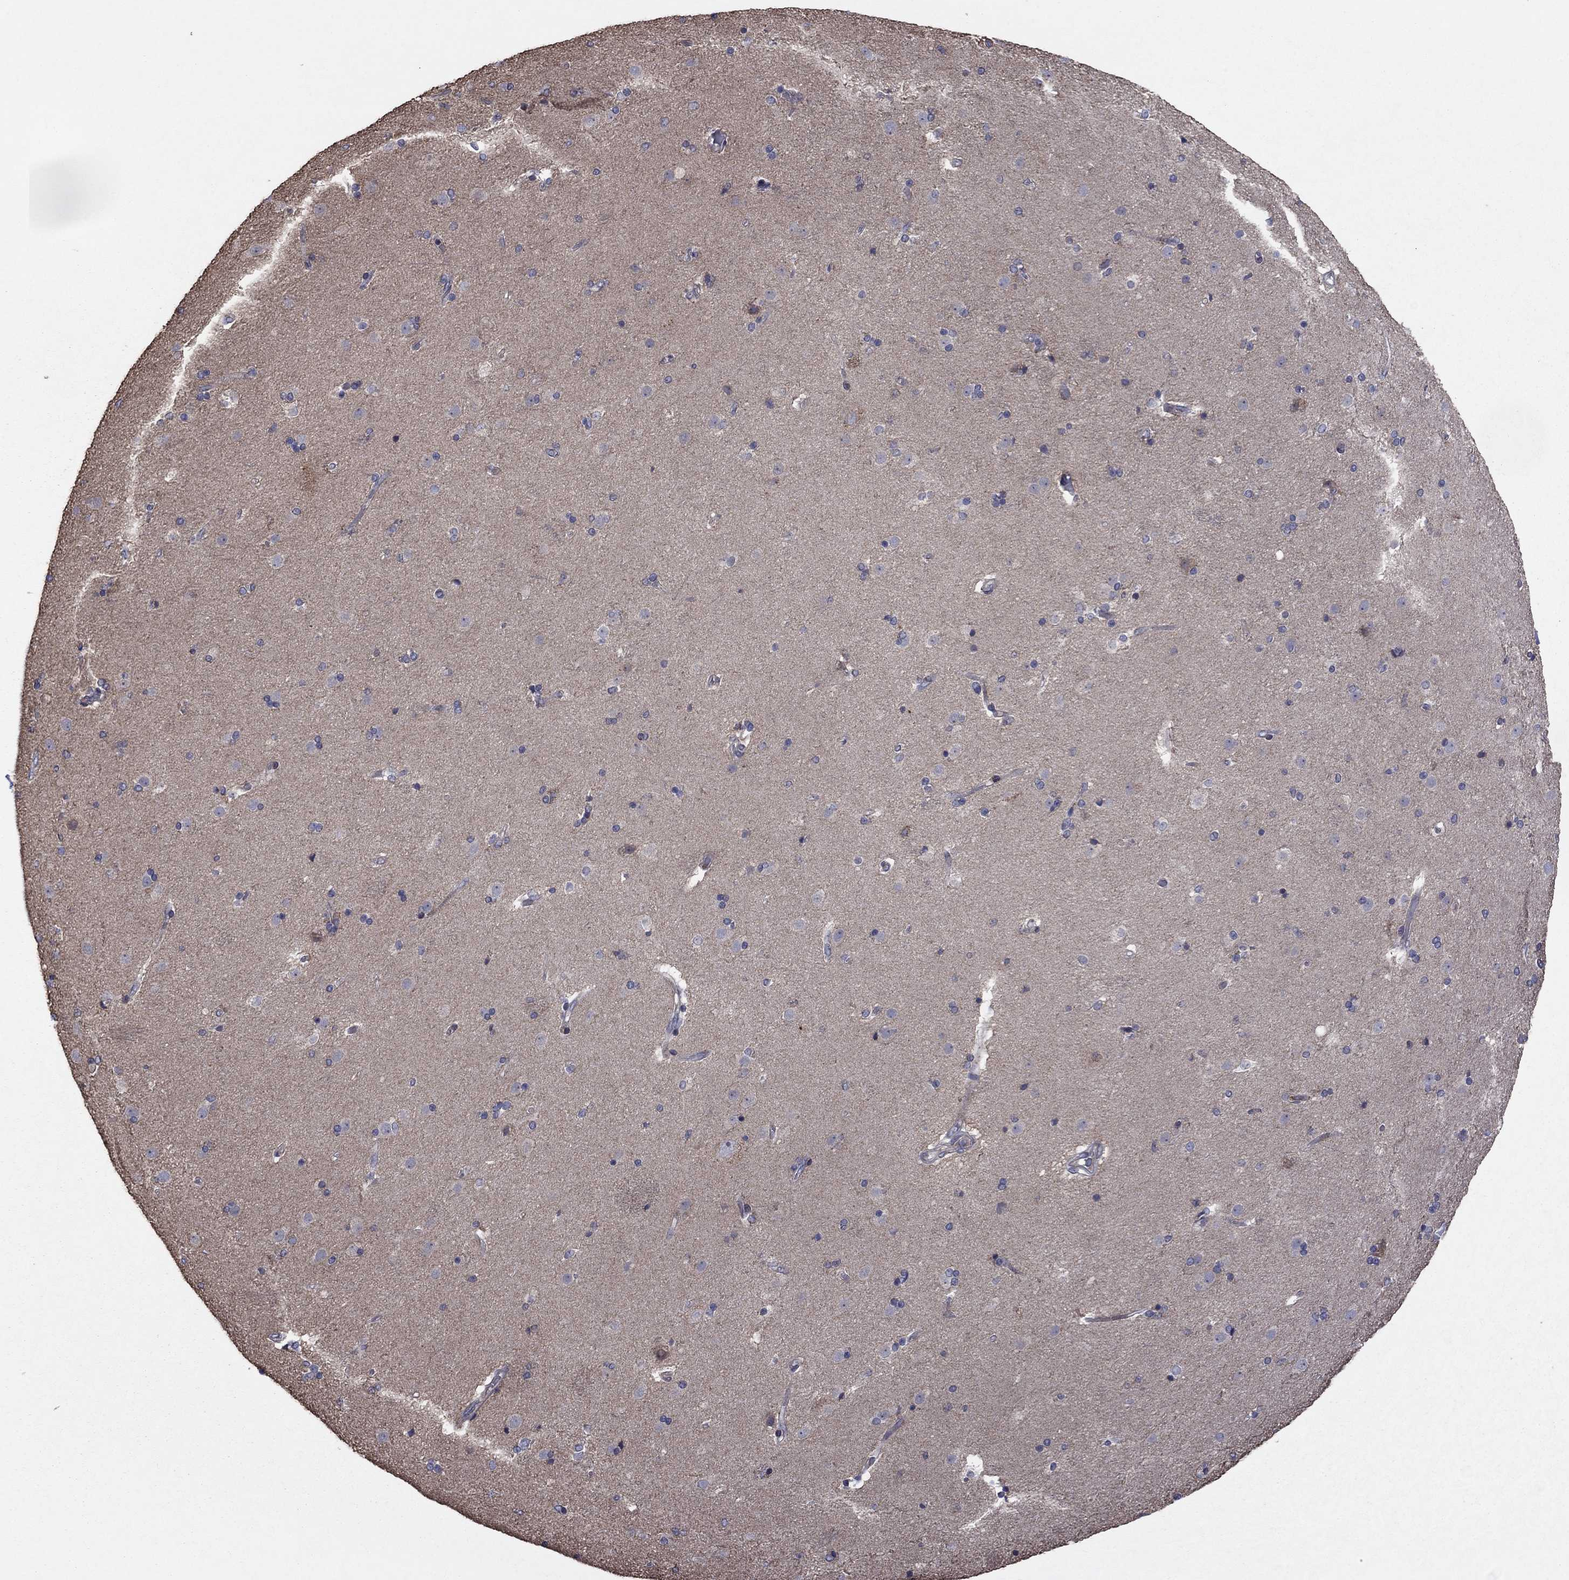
{"staining": {"intensity": "negative", "quantity": "none", "location": "none"}, "tissue": "caudate", "cell_type": "Glial cells", "image_type": "normal", "snomed": [{"axis": "morphology", "description": "Normal tissue, NOS"}, {"axis": "topography", "description": "Lateral ventricle wall"}], "caption": "This is a image of IHC staining of normal caudate, which shows no positivity in glial cells.", "gene": "MEA1", "patient": {"sex": "male", "age": 54}}